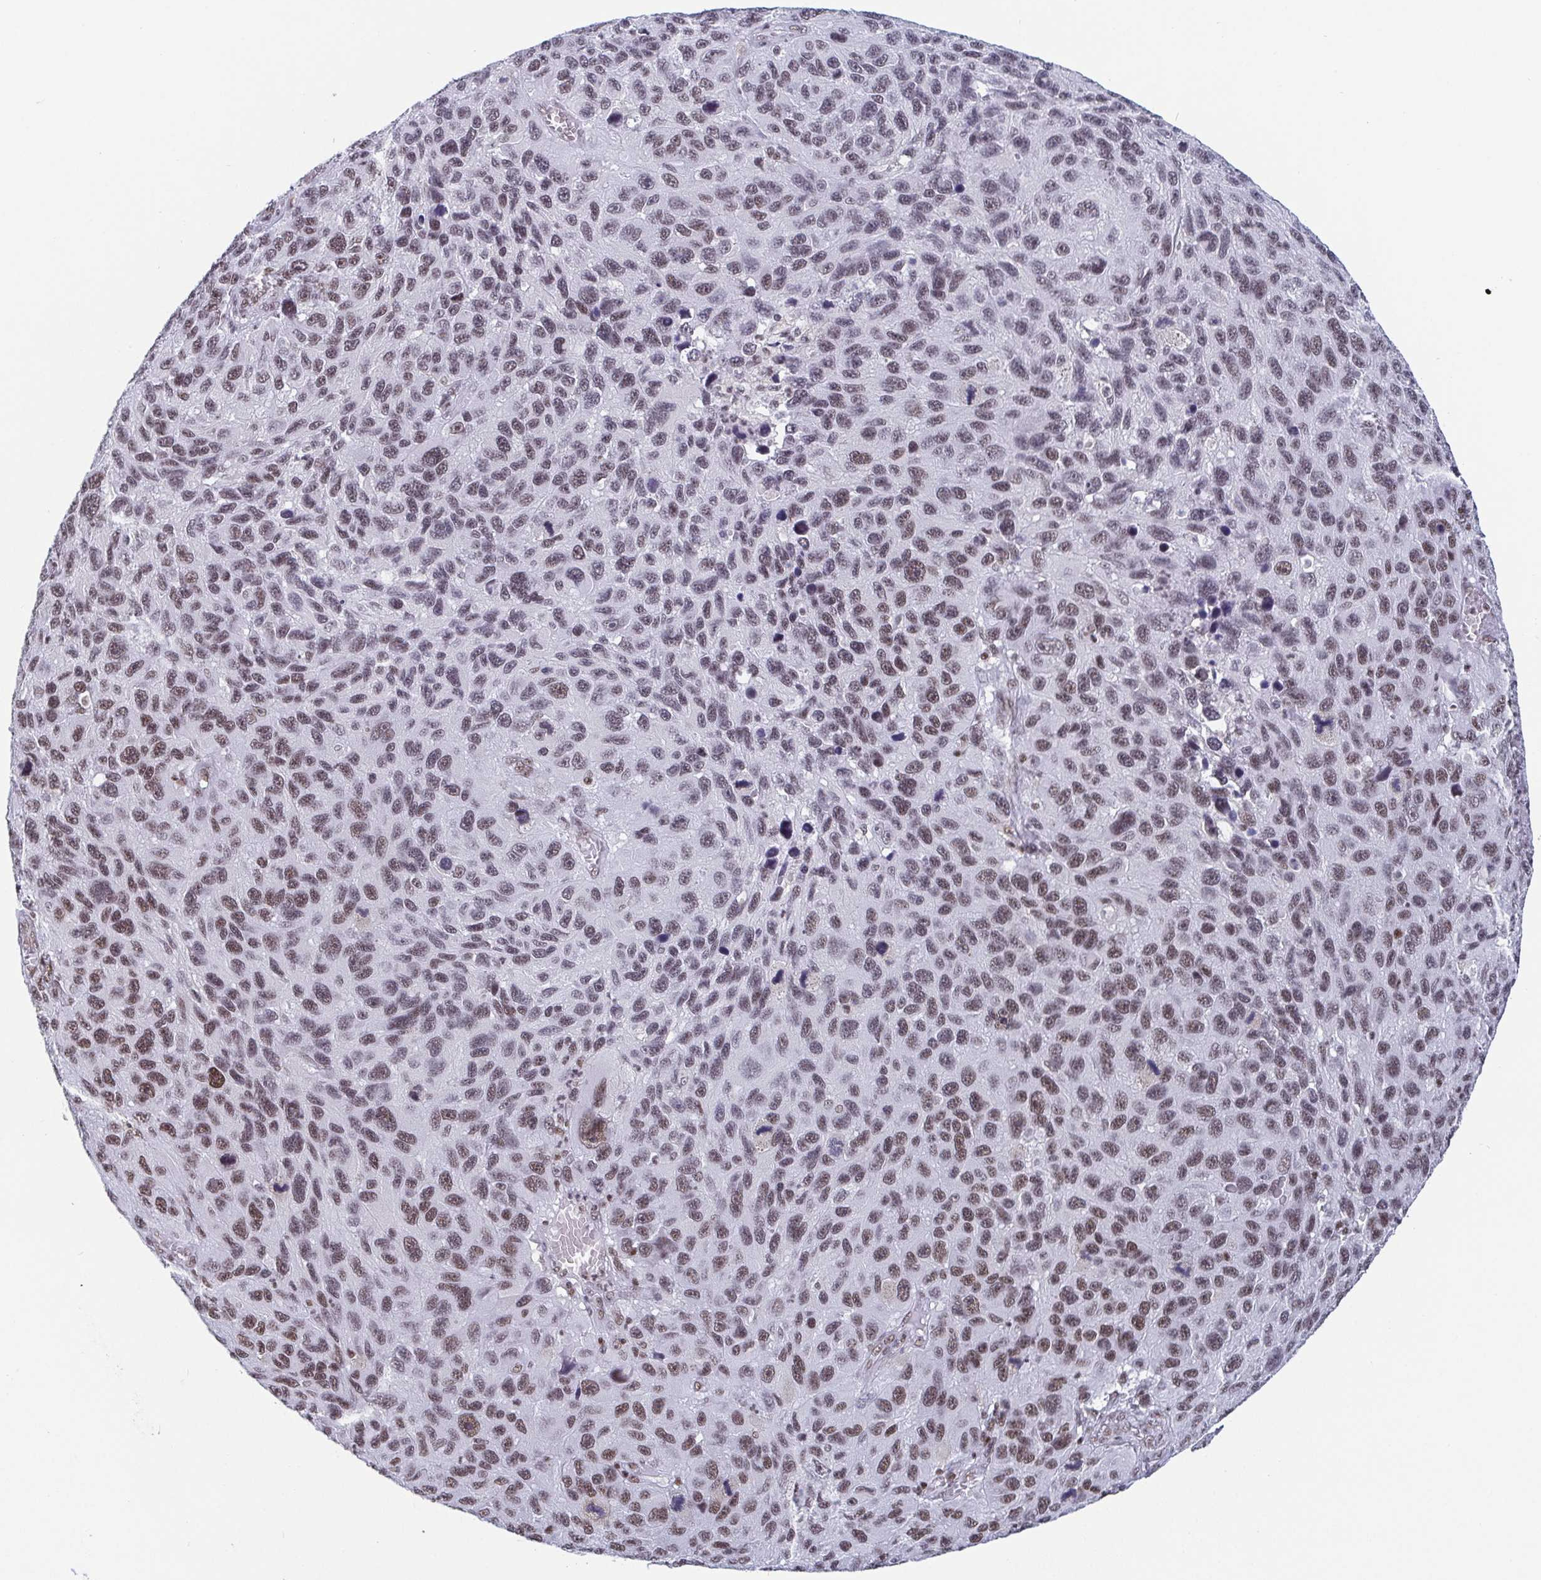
{"staining": {"intensity": "weak", "quantity": "25%-75%", "location": "nuclear"}, "tissue": "melanoma", "cell_type": "Tumor cells", "image_type": "cancer", "snomed": [{"axis": "morphology", "description": "Malignant melanoma, NOS"}, {"axis": "topography", "description": "Skin"}], "caption": "A brown stain labels weak nuclear expression of a protein in human malignant melanoma tumor cells.", "gene": "CTCF", "patient": {"sex": "male", "age": 53}}